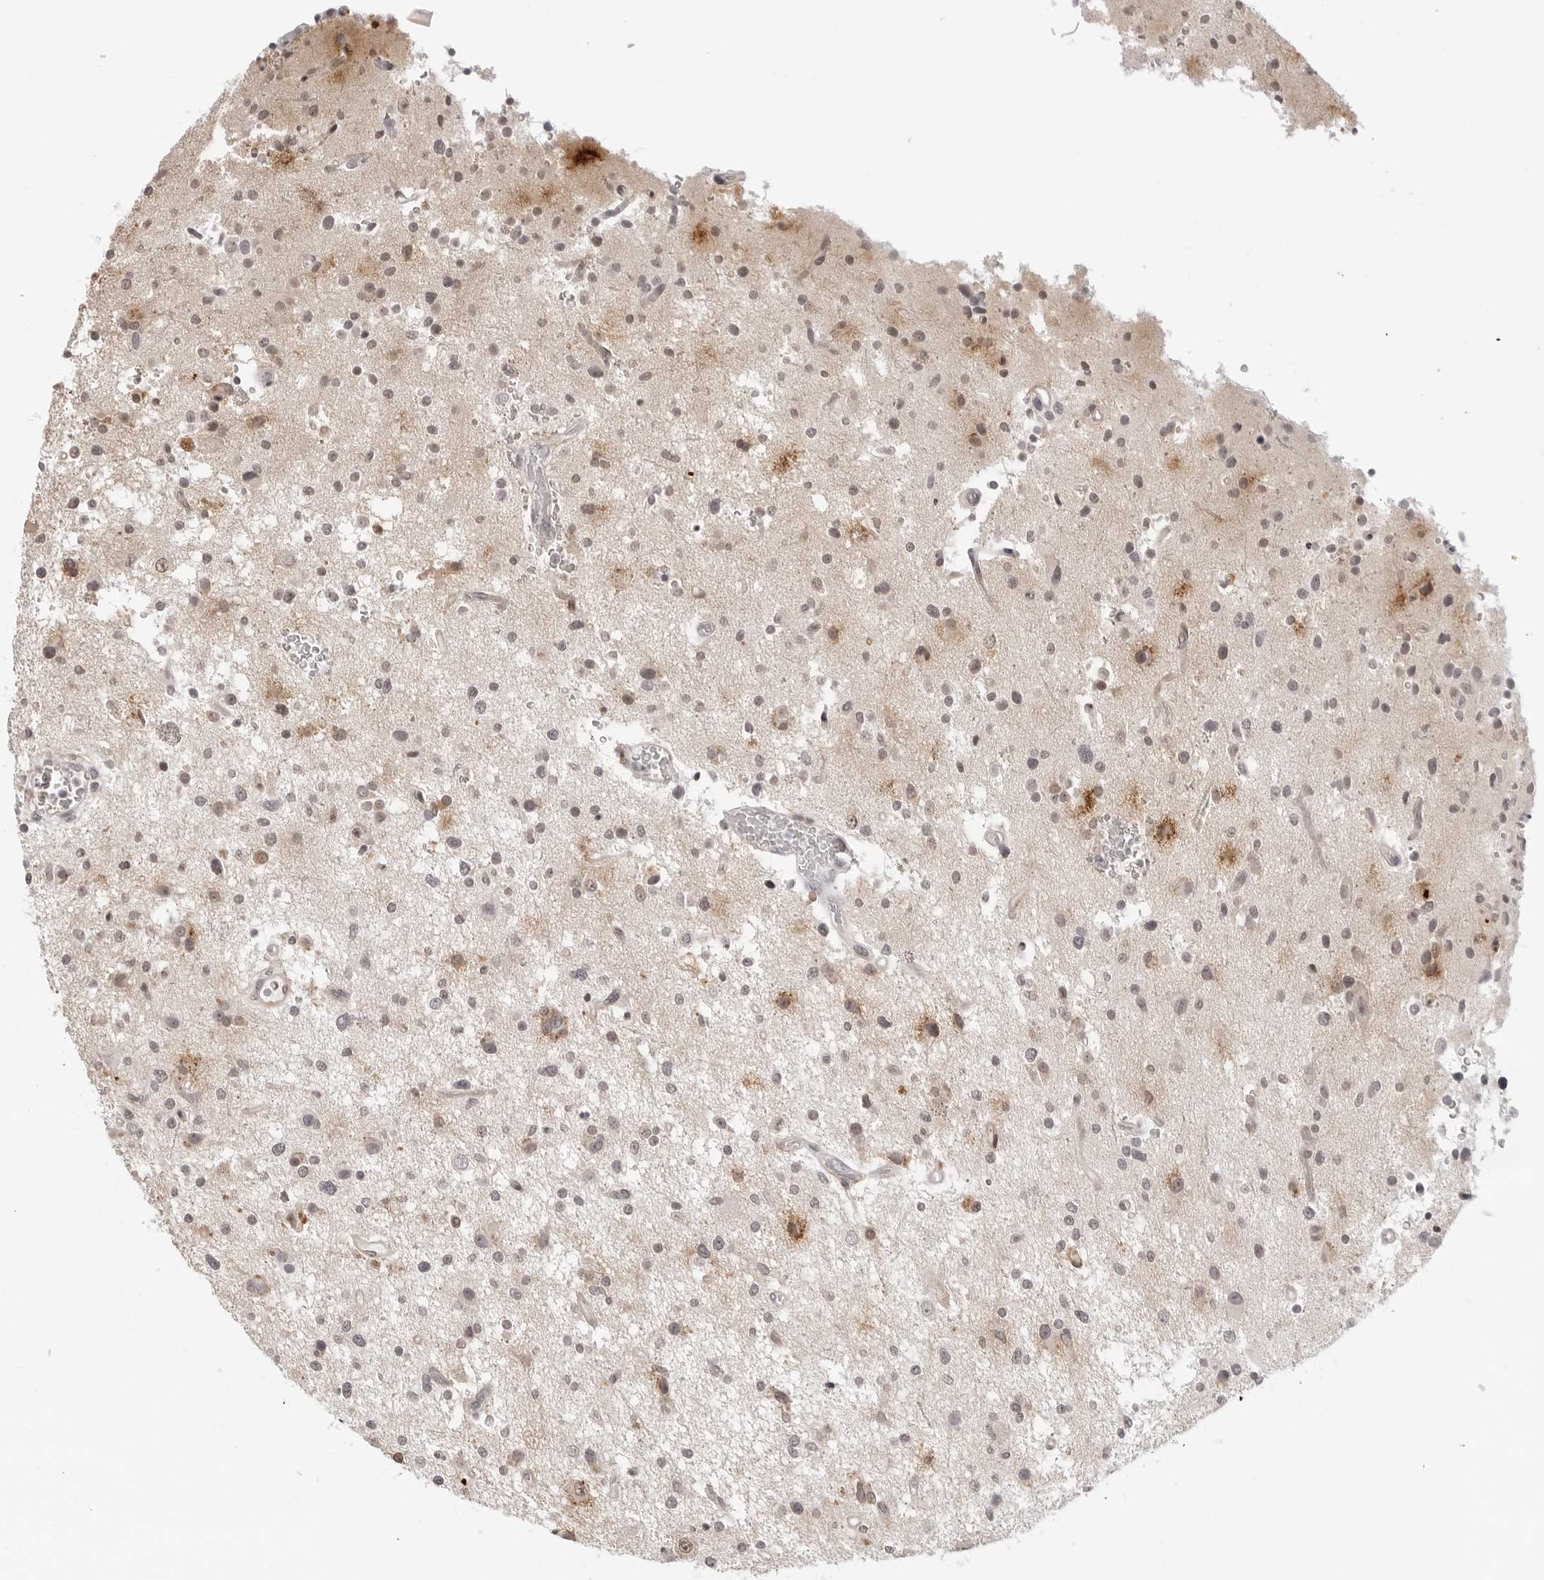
{"staining": {"intensity": "weak", "quantity": "25%-75%", "location": "nuclear"}, "tissue": "glioma", "cell_type": "Tumor cells", "image_type": "cancer", "snomed": [{"axis": "morphology", "description": "Glioma, malignant, High grade"}, {"axis": "topography", "description": "Brain"}], "caption": "Tumor cells show weak nuclear positivity in about 25%-75% of cells in glioma.", "gene": "STRADB", "patient": {"sex": "male", "age": 33}}